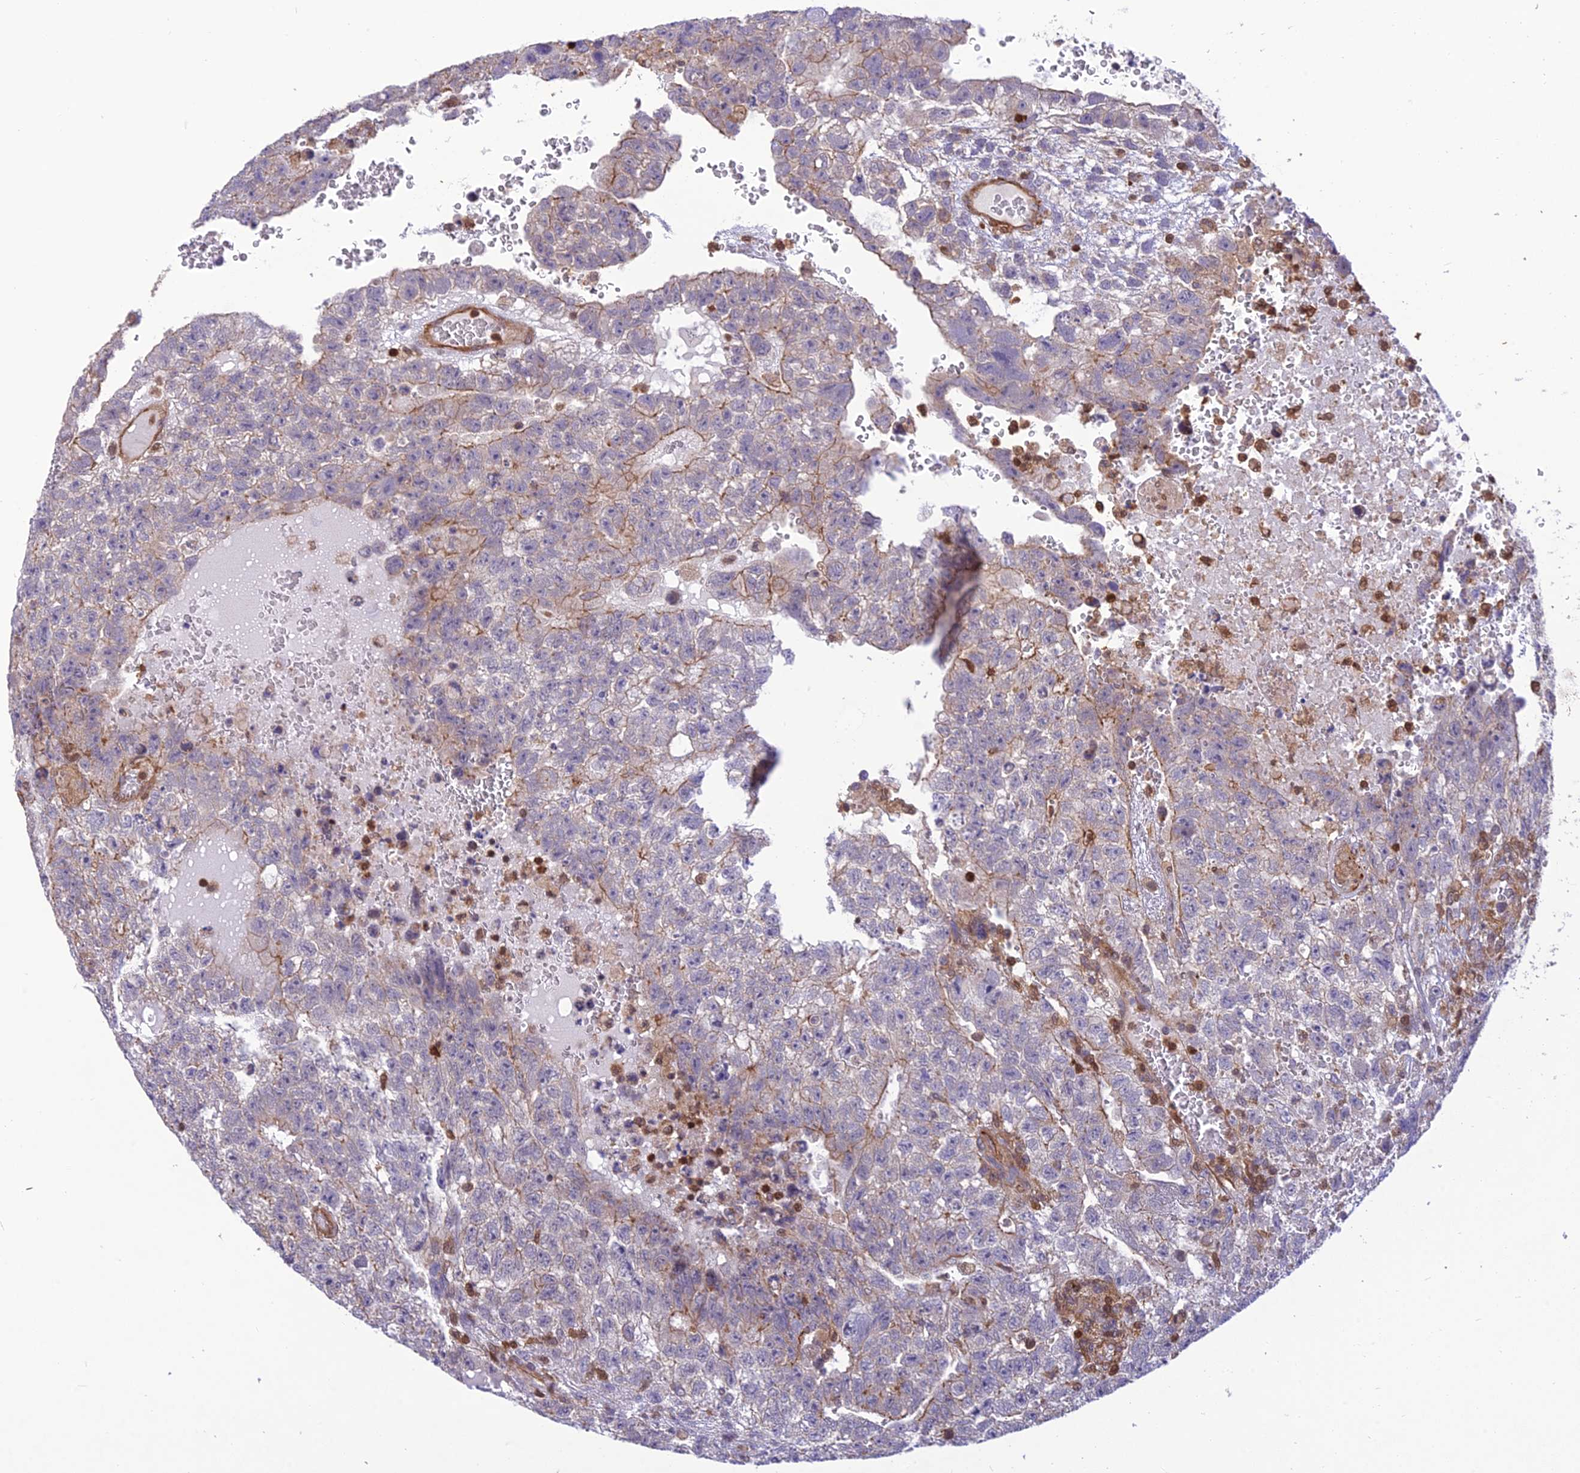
{"staining": {"intensity": "moderate", "quantity": "<25%", "location": "cytoplasmic/membranous"}, "tissue": "testis cancer", "cell_type": "Tumor cells", "image_type": "cancer", "snomed": [{"axis": "morphology", "description": "Carcinoma, Embryonal, NOS"}, {"axis": "topography", "description": "Testis"}], "caption": "Testis embryonal carcinoma tissue reveals moderate cytoplasmic/membranous expression in approximately <25% of tumor cells The protein of interest is stained brown, and the nuclei are stained in blue (DAB (3,3'-diaminobenzidine) IHC with brightfield microscopy, high magnification).", "gene": "HPSE2", "patient": {"sex": "male", "age": 26}}